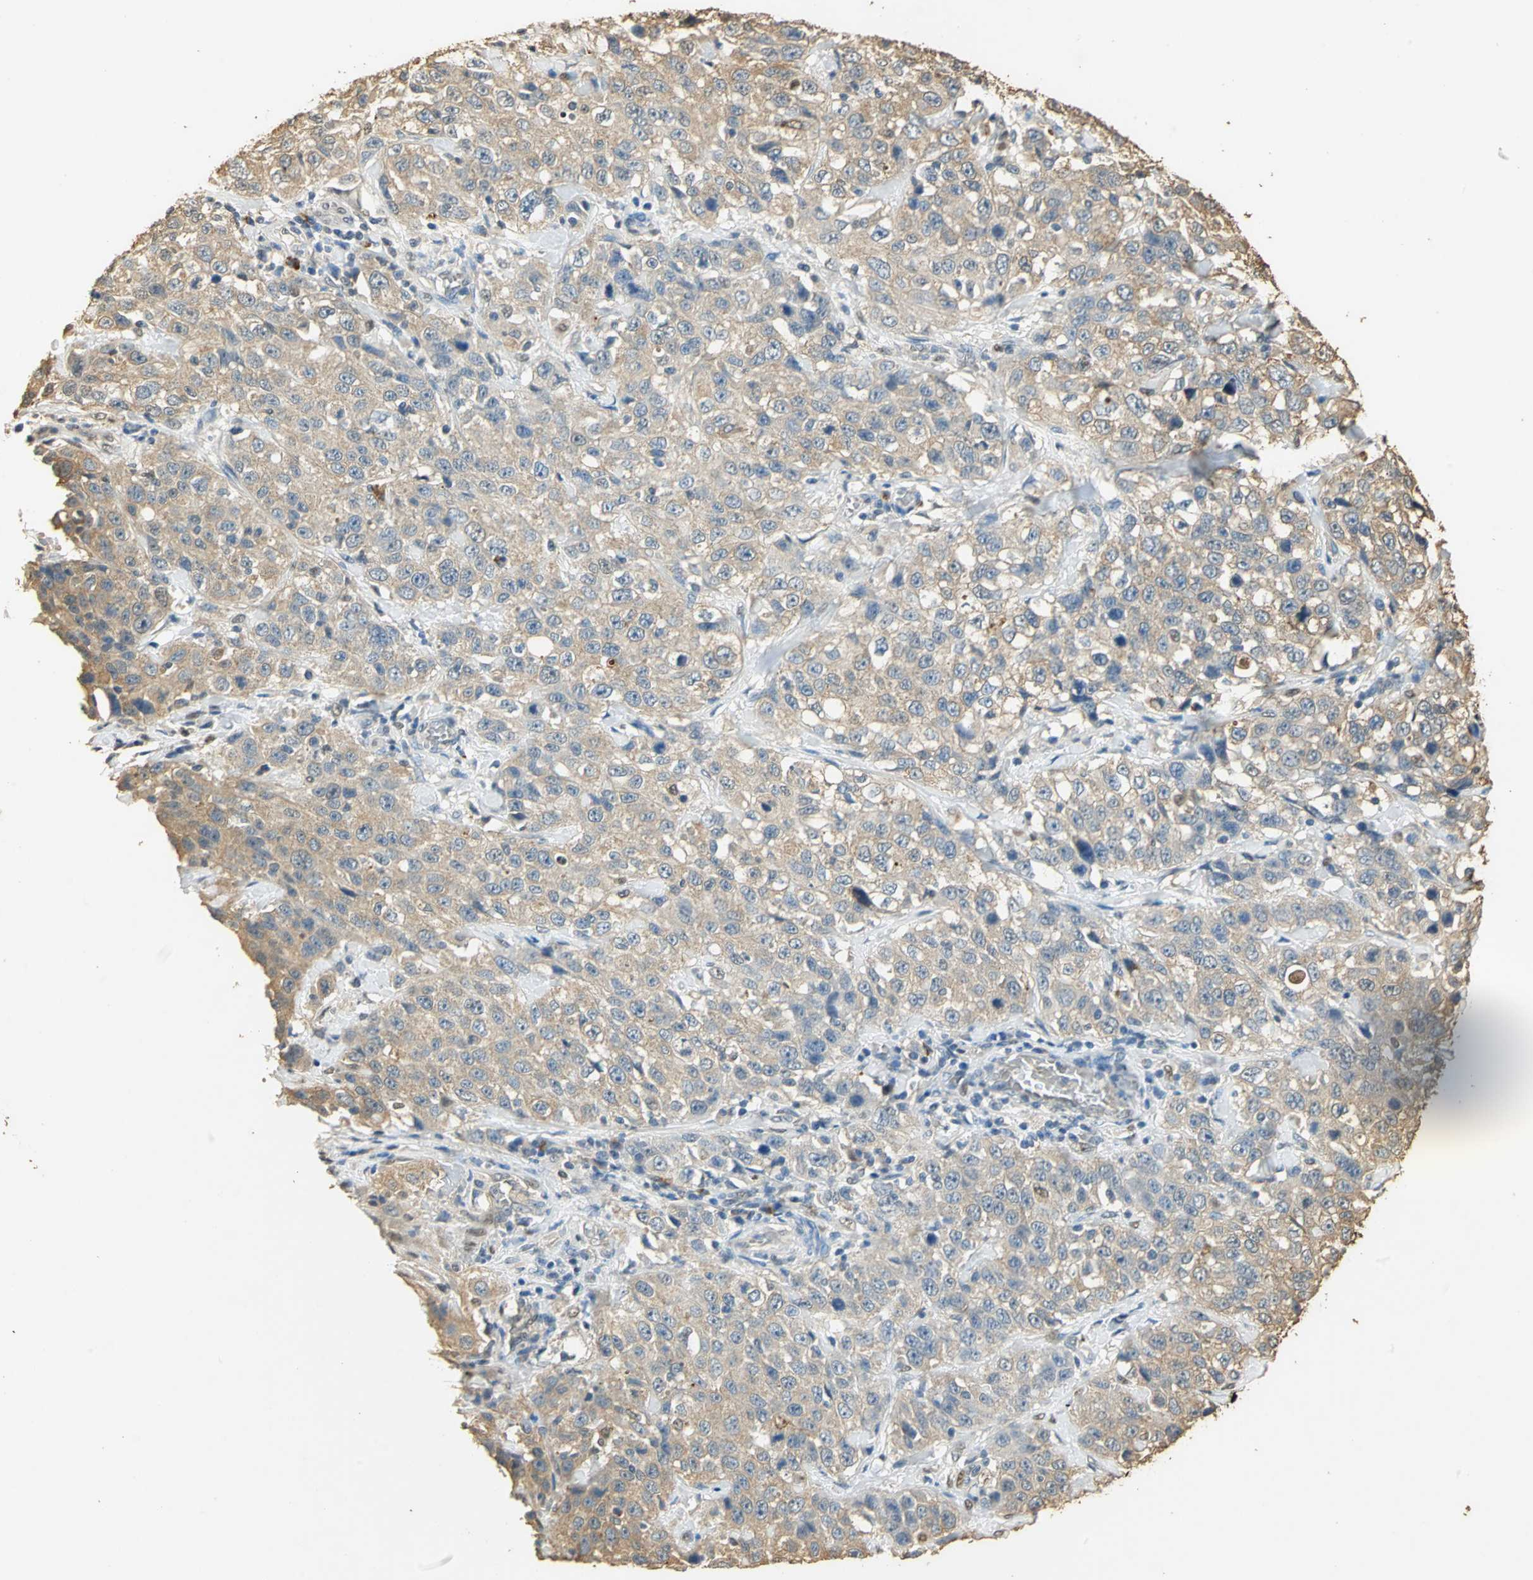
{"staining": {"intensity": "weak", "quantity": ">75%", "location": "cytoplasmic/membranous"}, "tissue": "stomach cancer", "cell_type": "Tumor cells", "image_type": "cancer", "snomed": [{"axis": "morphology", "description": "Normal tissue, NOS"}, {"axis": "morphology", "description": "Adenocarcinoma, NOS"}, {"axis": "topography", "description": "Stomach"}], "caption": "DAB immunohistochemical staining of stomach adenocarcinoma demonstrates weak cytoplasmic/membranous protein expression in about >75% of tumor cells. (IHC, brightfield microscopy, high magnification).", "gene": "GAPDH", "patient": {"sex": "male", "age": 48}}